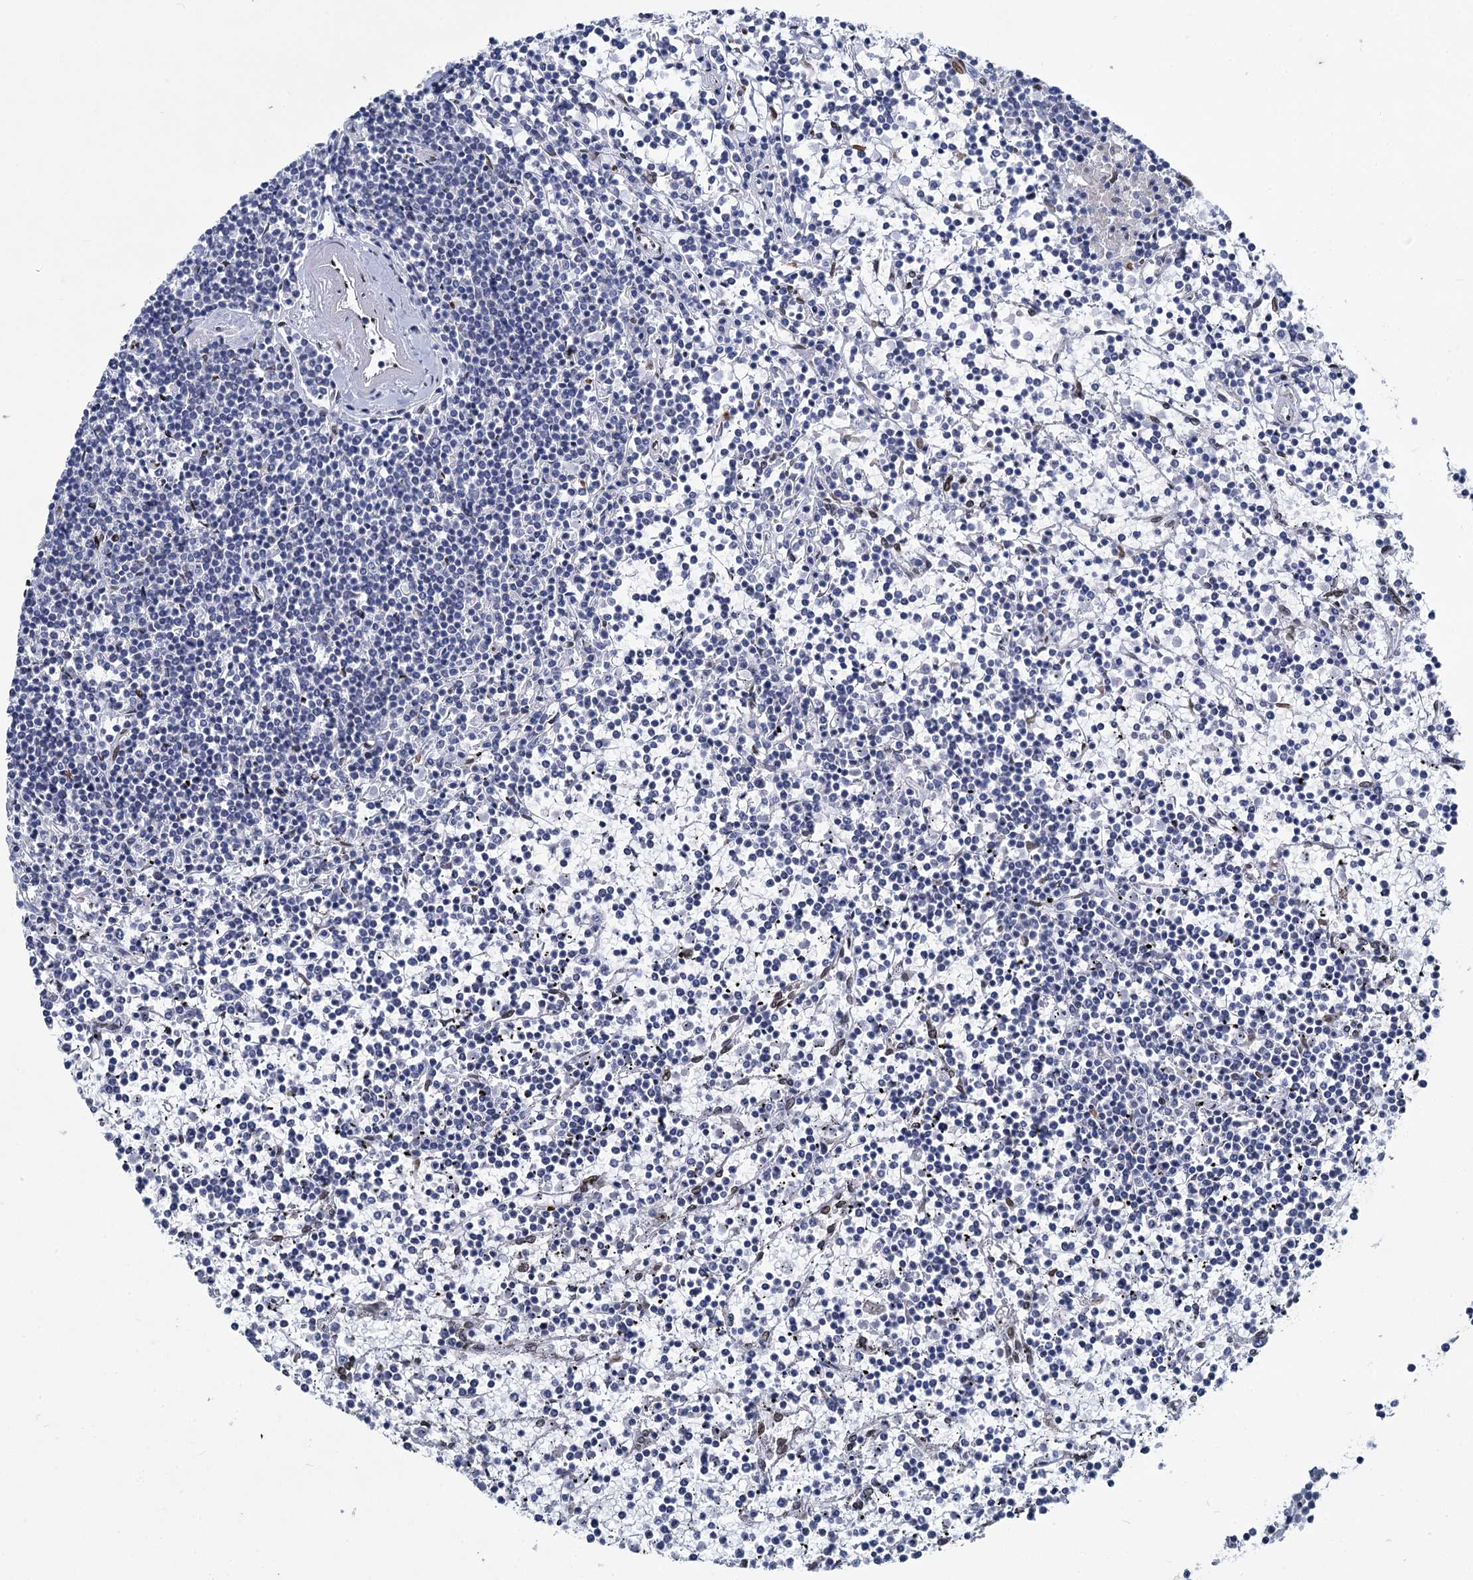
{"staining": {"intensity": "negative", "quantity": "none", "location": "none"}, "tissue": "lymphoma", "cell_type": "Tumor cells", "image_type": "cancer", "snomed": [{"axis": "morphology", "description": "Malignant lymphoma, non-Hodgkin's type, Low grade"}, {"axis": "topography", "description": "Spleen"}], "caption": "The IHC photomicrograph has no significant staining in tumor cells of malignant lymphoma, non-Hodgkin's type (low-grade) tissue.", "gene": "PRSS35", "patient": {"sex": "female", "age": 19}}